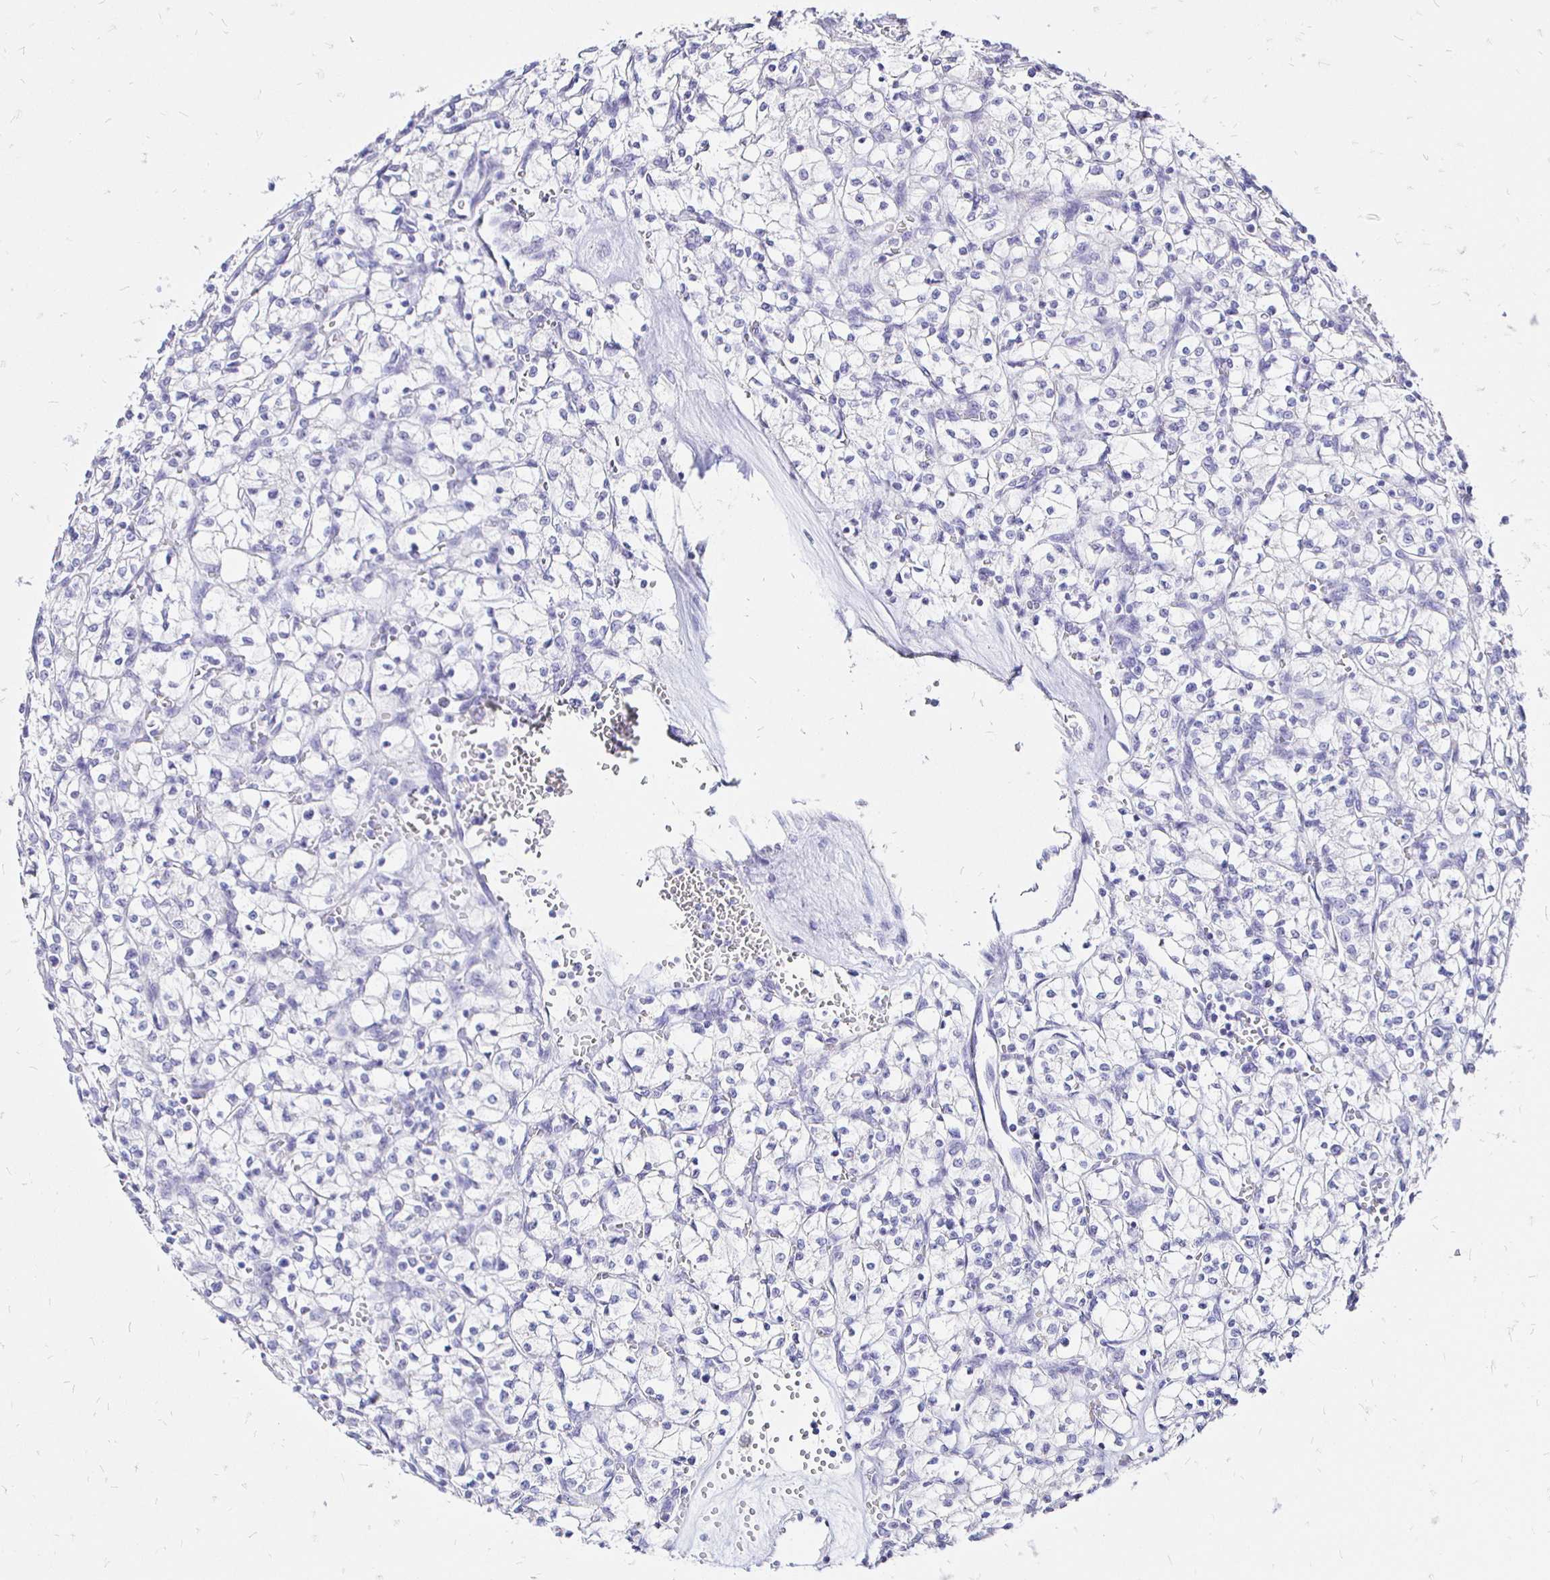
{"staining": {"intensity": "negative", "quantity": "none", "location": "none"}, "tissue": "renal cancer", "cell_type": "Tumor cells", "image_type": "cancer", "snomed": [{"axis": "morphology", "description": "Adenocarcinoma, NOS"}, {"axis": "topography", "description": "Kidney"}], "caption": "Immunohistochemistry (IHC) histopathology image of adenocarcinoma (renal) stained for a protein (brown), which reveals no staining in tumor cells.", "gene": "IRGC", "patient": {"sex": "female", "age": 64}}